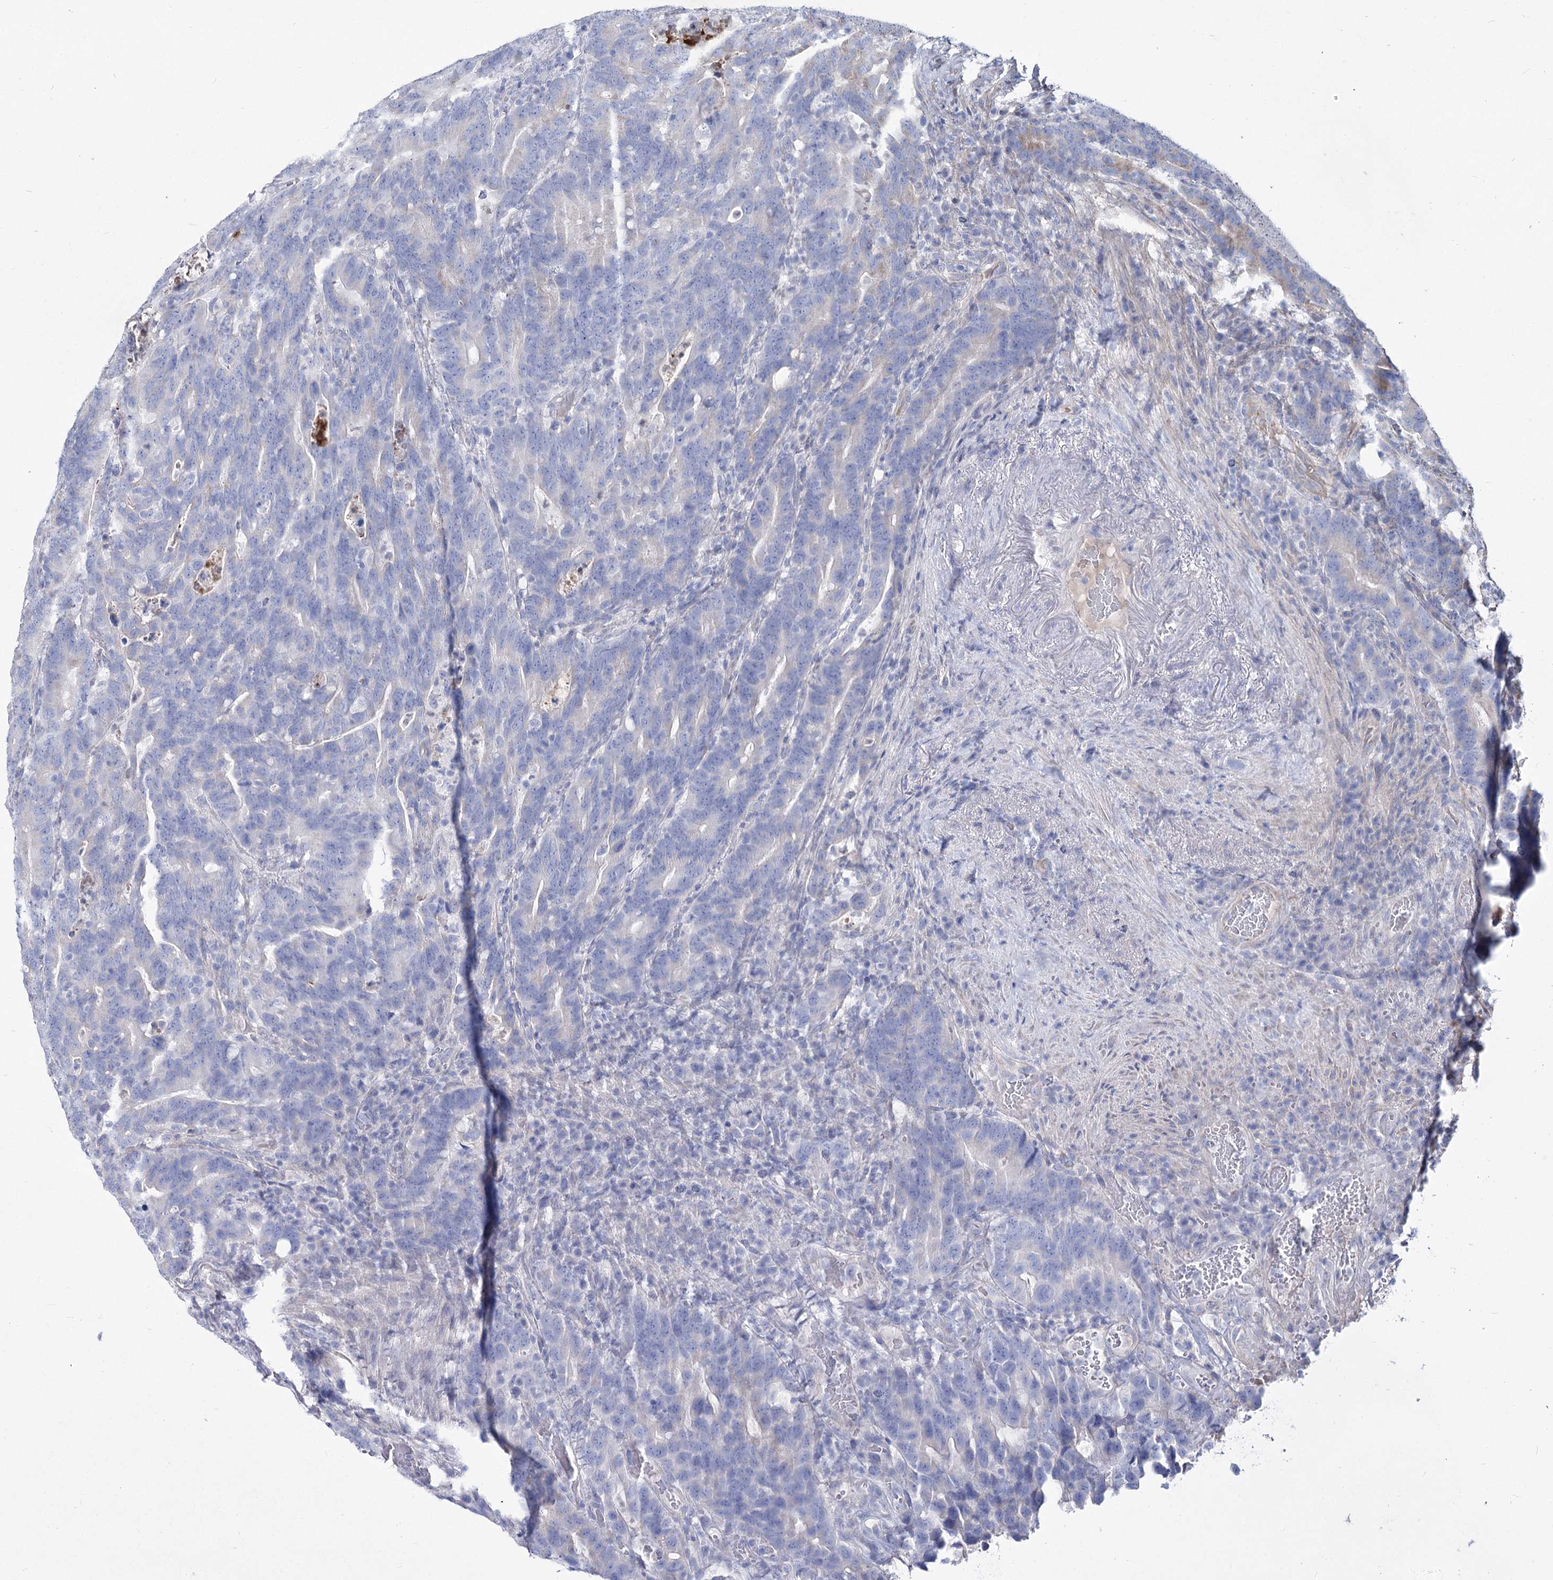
{"staining": {"intensity": "negative", "quantity": "none", "location": "none"}, "tissue": "colorectal cancer", "cell_type": "Tumor cells", "image_type": "cancer", "snomed": [{"axis": "morphology", "description": "Adenocarcinoma, NOS"}, {"axis": "topography", "description": "Colon"}], "caption": "Immunohistochemistry (IHC) image of human colorectal cancer (adenocarcinoma) stained for a protein (brown), which reveals no positivity in tumor cells.", "gene": "ME3", "patient": {"sex": "female", "age": 66}}